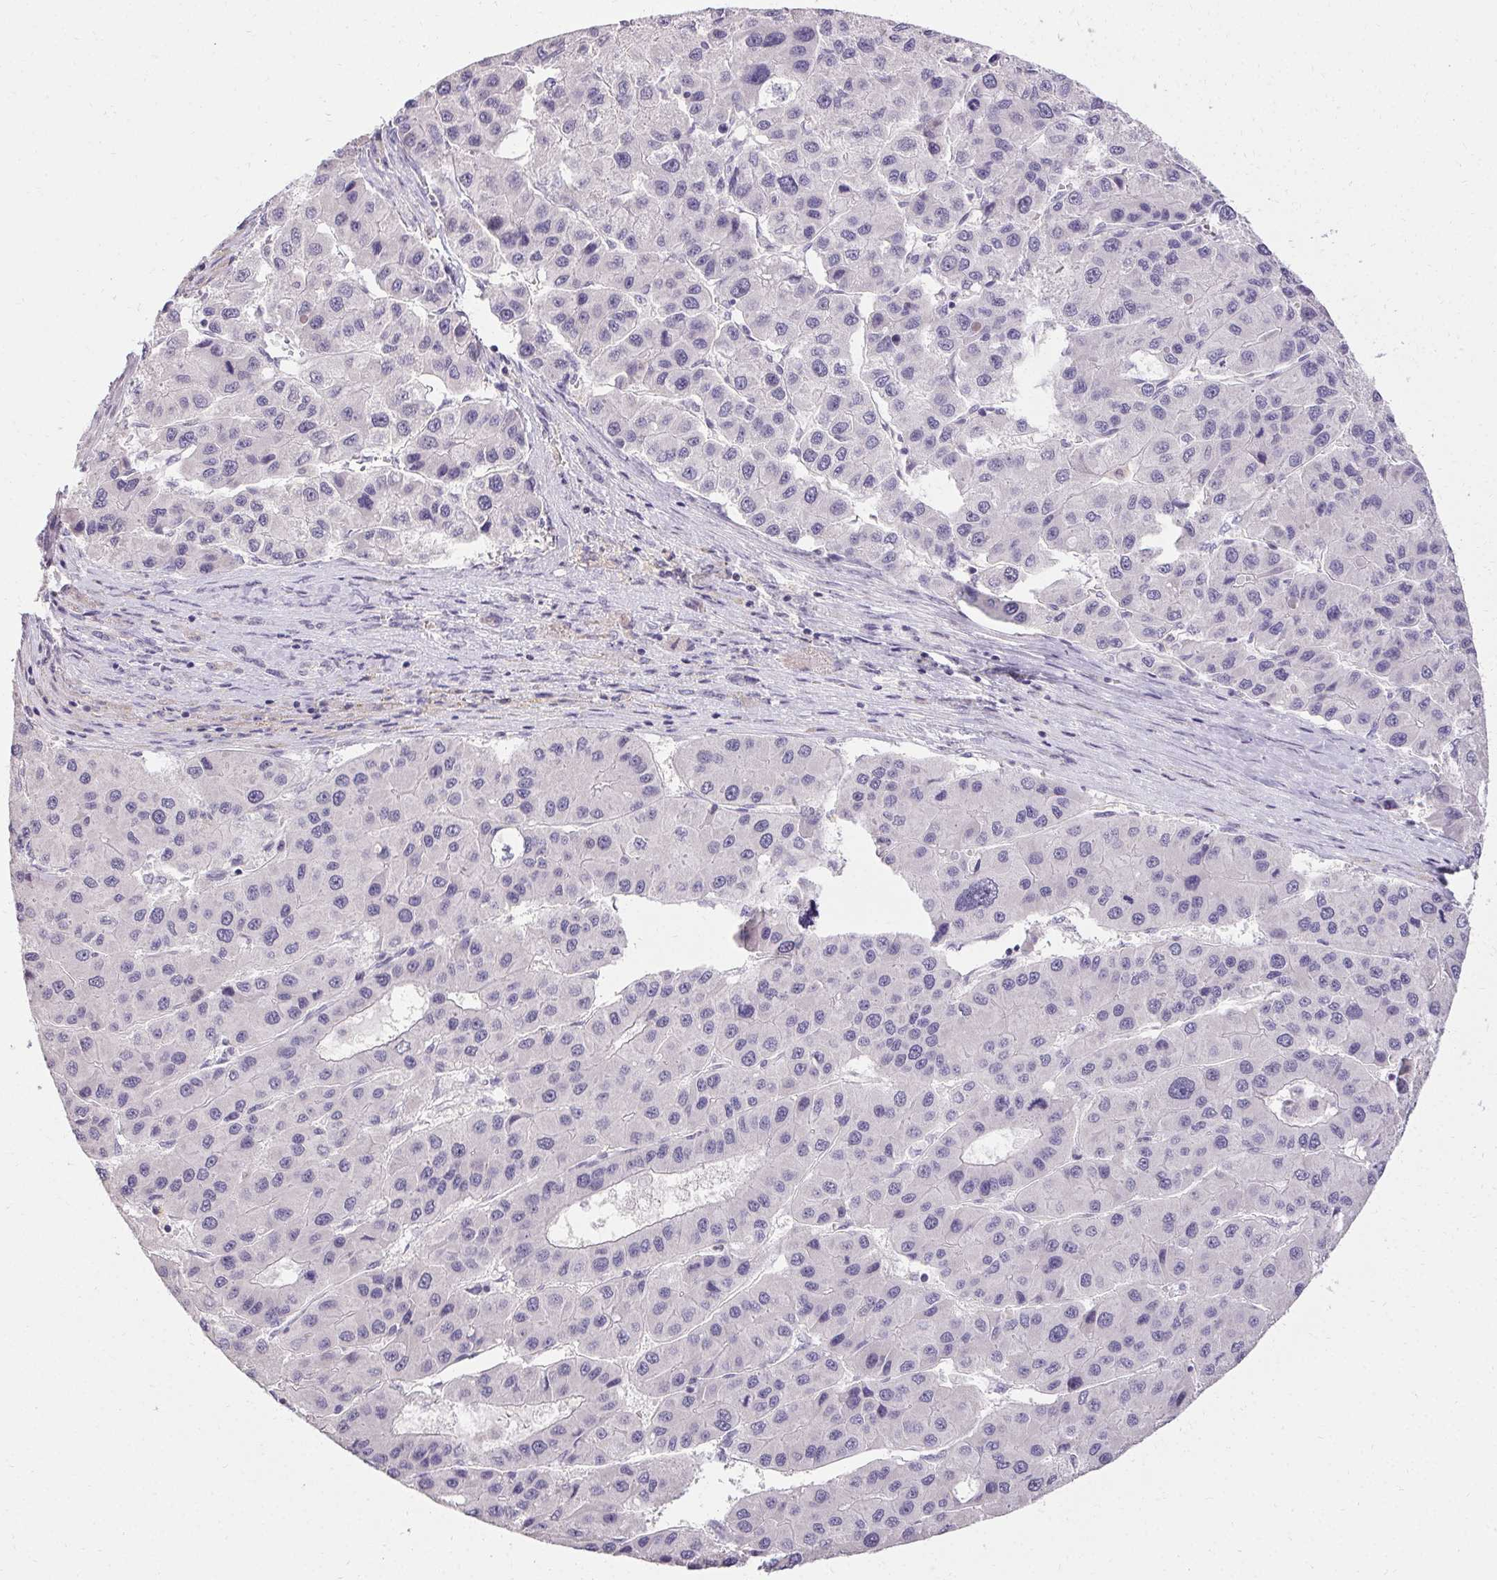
{"staining": {"intensity": "negative", "quantity": "none", "location": "none"}, "tissue": "liver cancer", "cell_type": "Tumor cells", "image_type": "cancer", "snomed": [{"axis": "morphology", "description": "Carcinoma, Hepatocellular, NOS"}, {"axis": "topography", "description": "Liver"}], "caption": "Tumor cells show no significant protein staining in liver cancer. (DAB immunohistochemistry (IHC), high magnification).", "gene": "PMEL", "patient": {"sex": "male", "age": 73}}